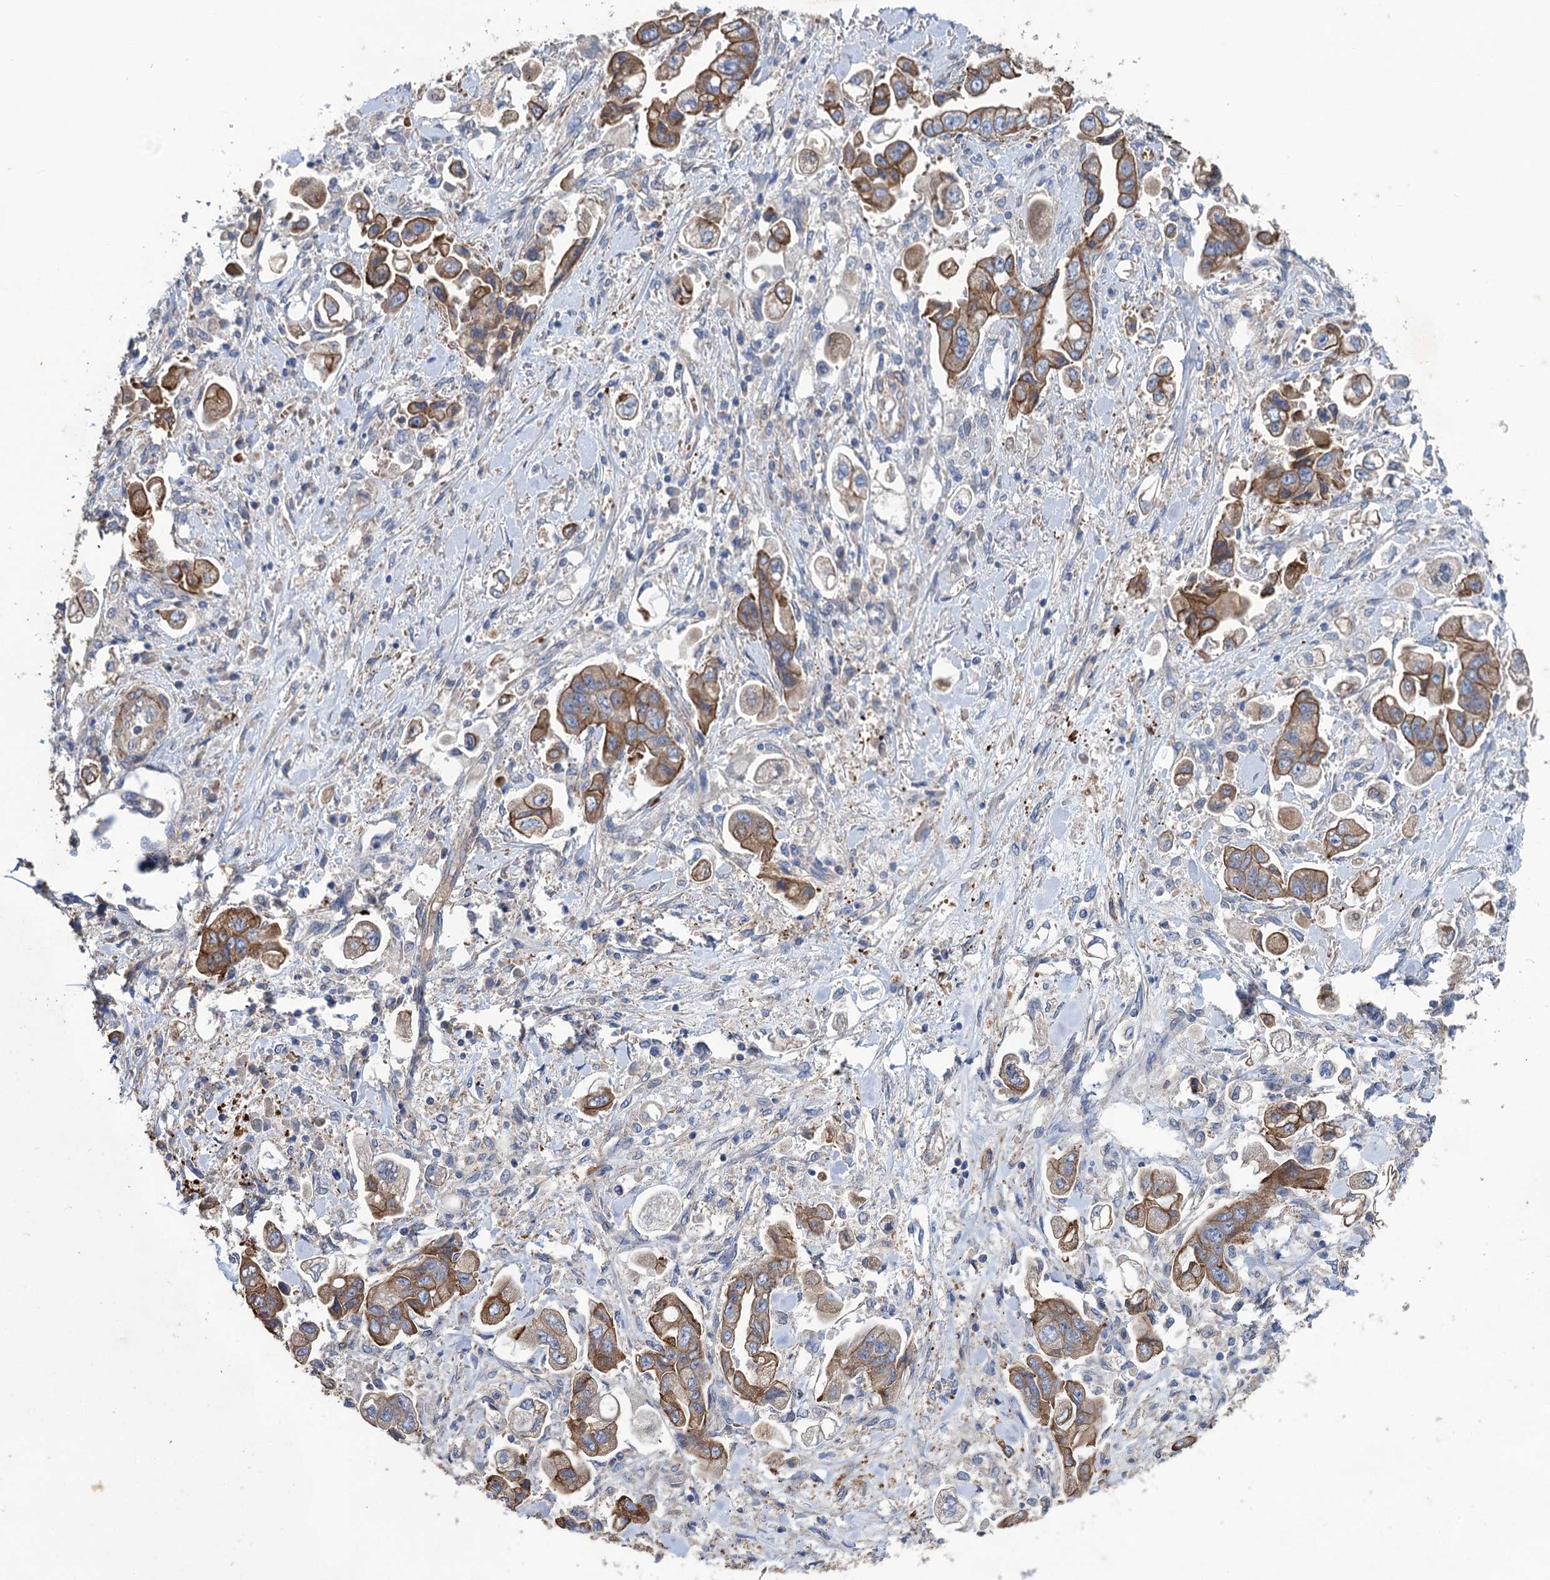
{"staining": {"intensity": "moderate", "quantity": ">75%", "location": "cytoplasmic/membranous"}, "tissue": "stomach cancer", "cell_type": "Tumor cells", "image_type": "cancer", "snomed": [{"axis": "morphology", "description": "Adenocarcinoma, NOS"}, {"axis": "topography", "description": "Stomach"}], "caption": "DAB immunohistochemical staining of stomach cancer (adenocarcinoma) reveals moderate cytoplasmic/membranous protein staining in about >75% of tumor cells.", "gene": "SMCO3", "patient": {"sex": "male", "age": 62}}